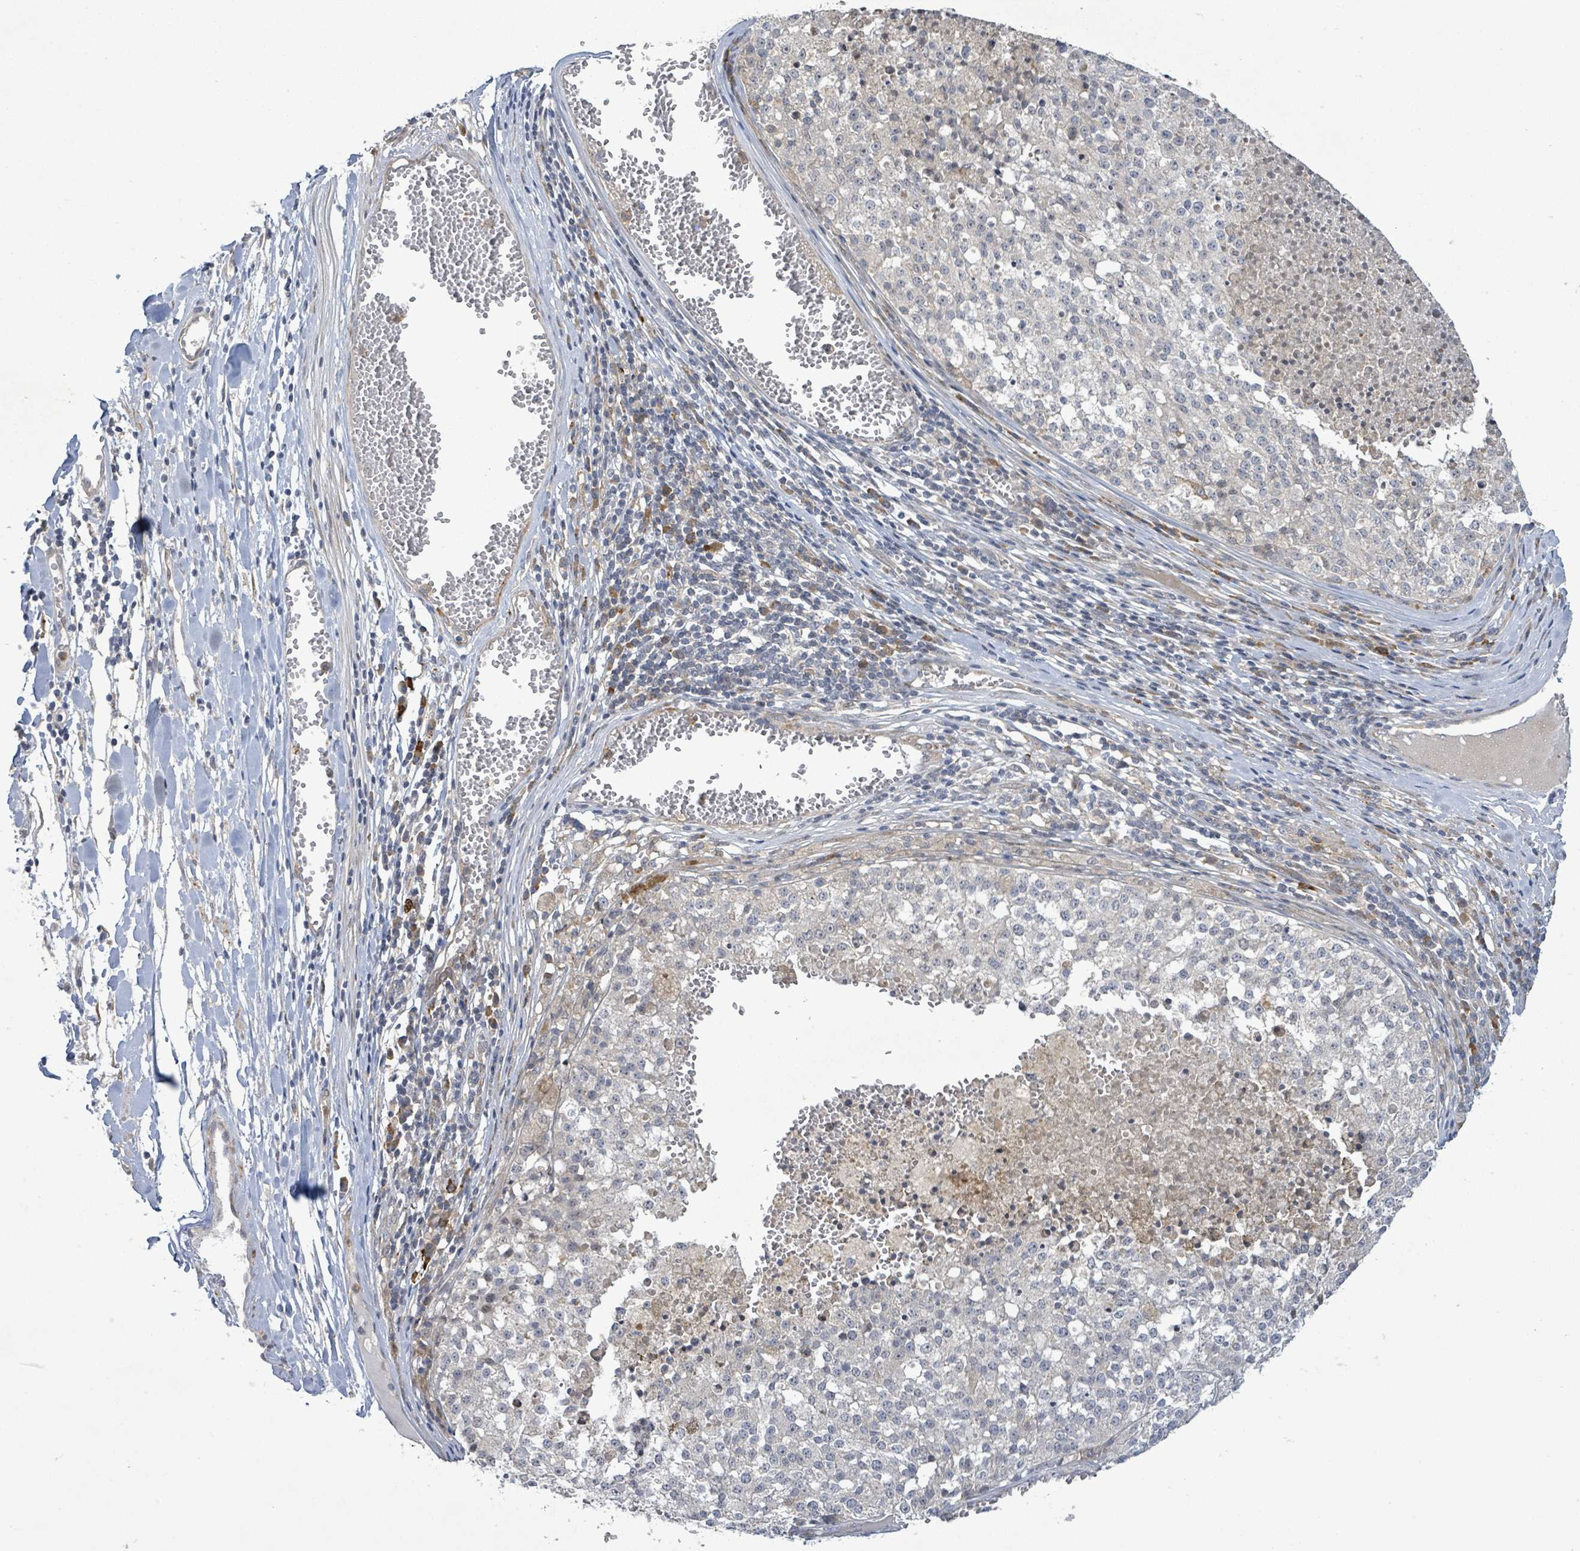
{"staining": {"intensity": "negative", "quantity": "none", "location": "none"}, "tissue": "melanoma", "cell_type": "Tumor cells", "image_type": "cancer", "snomed": [{"axis": "morphology", "description": "Malignant melanoma, NOS"}, {"axis": "topography", "description": "Skin"}], "caption": "This is an immunohistochemistry photomicrograph of human melanoma. There is no expression in tumor cells.", "gene": "SLIT3", "patient": {"sex": "female", "age": 64}}